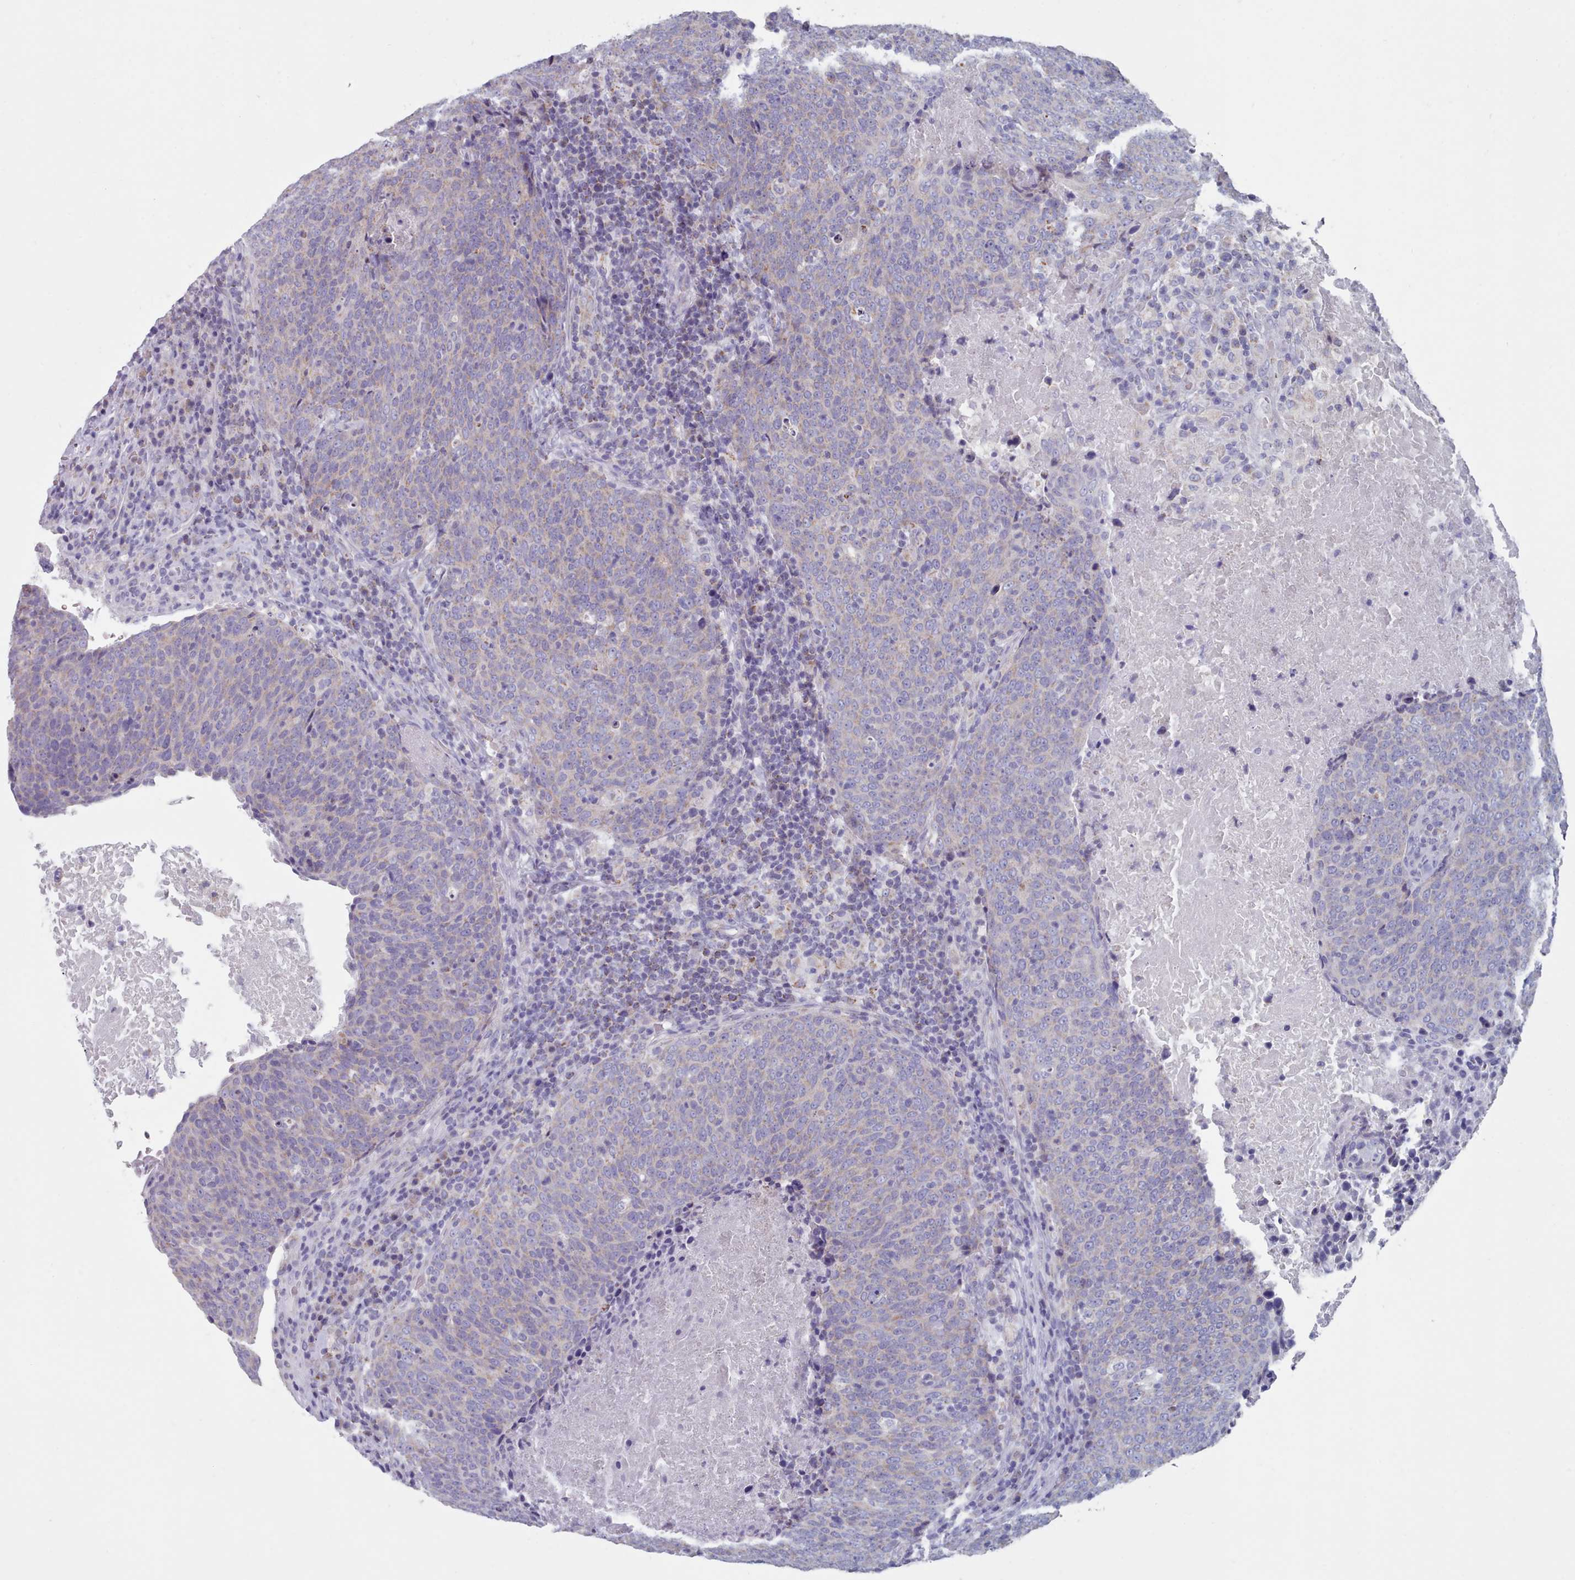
{"staining": {"intensity": "negative", "quantity": "none", "location": "none"}, "tissue": "head and neck cancer", "cell_type": "Tumor cells", "image_type": "cancer", "snomed": [{"axis": "morphology", "description": "Squamous cell carcinoma, NOS"}, {"axis": "morphology", "description": "Squamous cell carcinoma, metastatic, NOS"}, {"axis": "topography", "description": "Lymph node"}, {"axis": "topography", "description": "Head-Neck"}], "caption": "Human head and neck squamous cell carcinoma stained for a protein using immunohistochemistry reveals no expression in tumor cells.", "gene": "HAO1", "patient": {"sex": "male", "age": 62}}